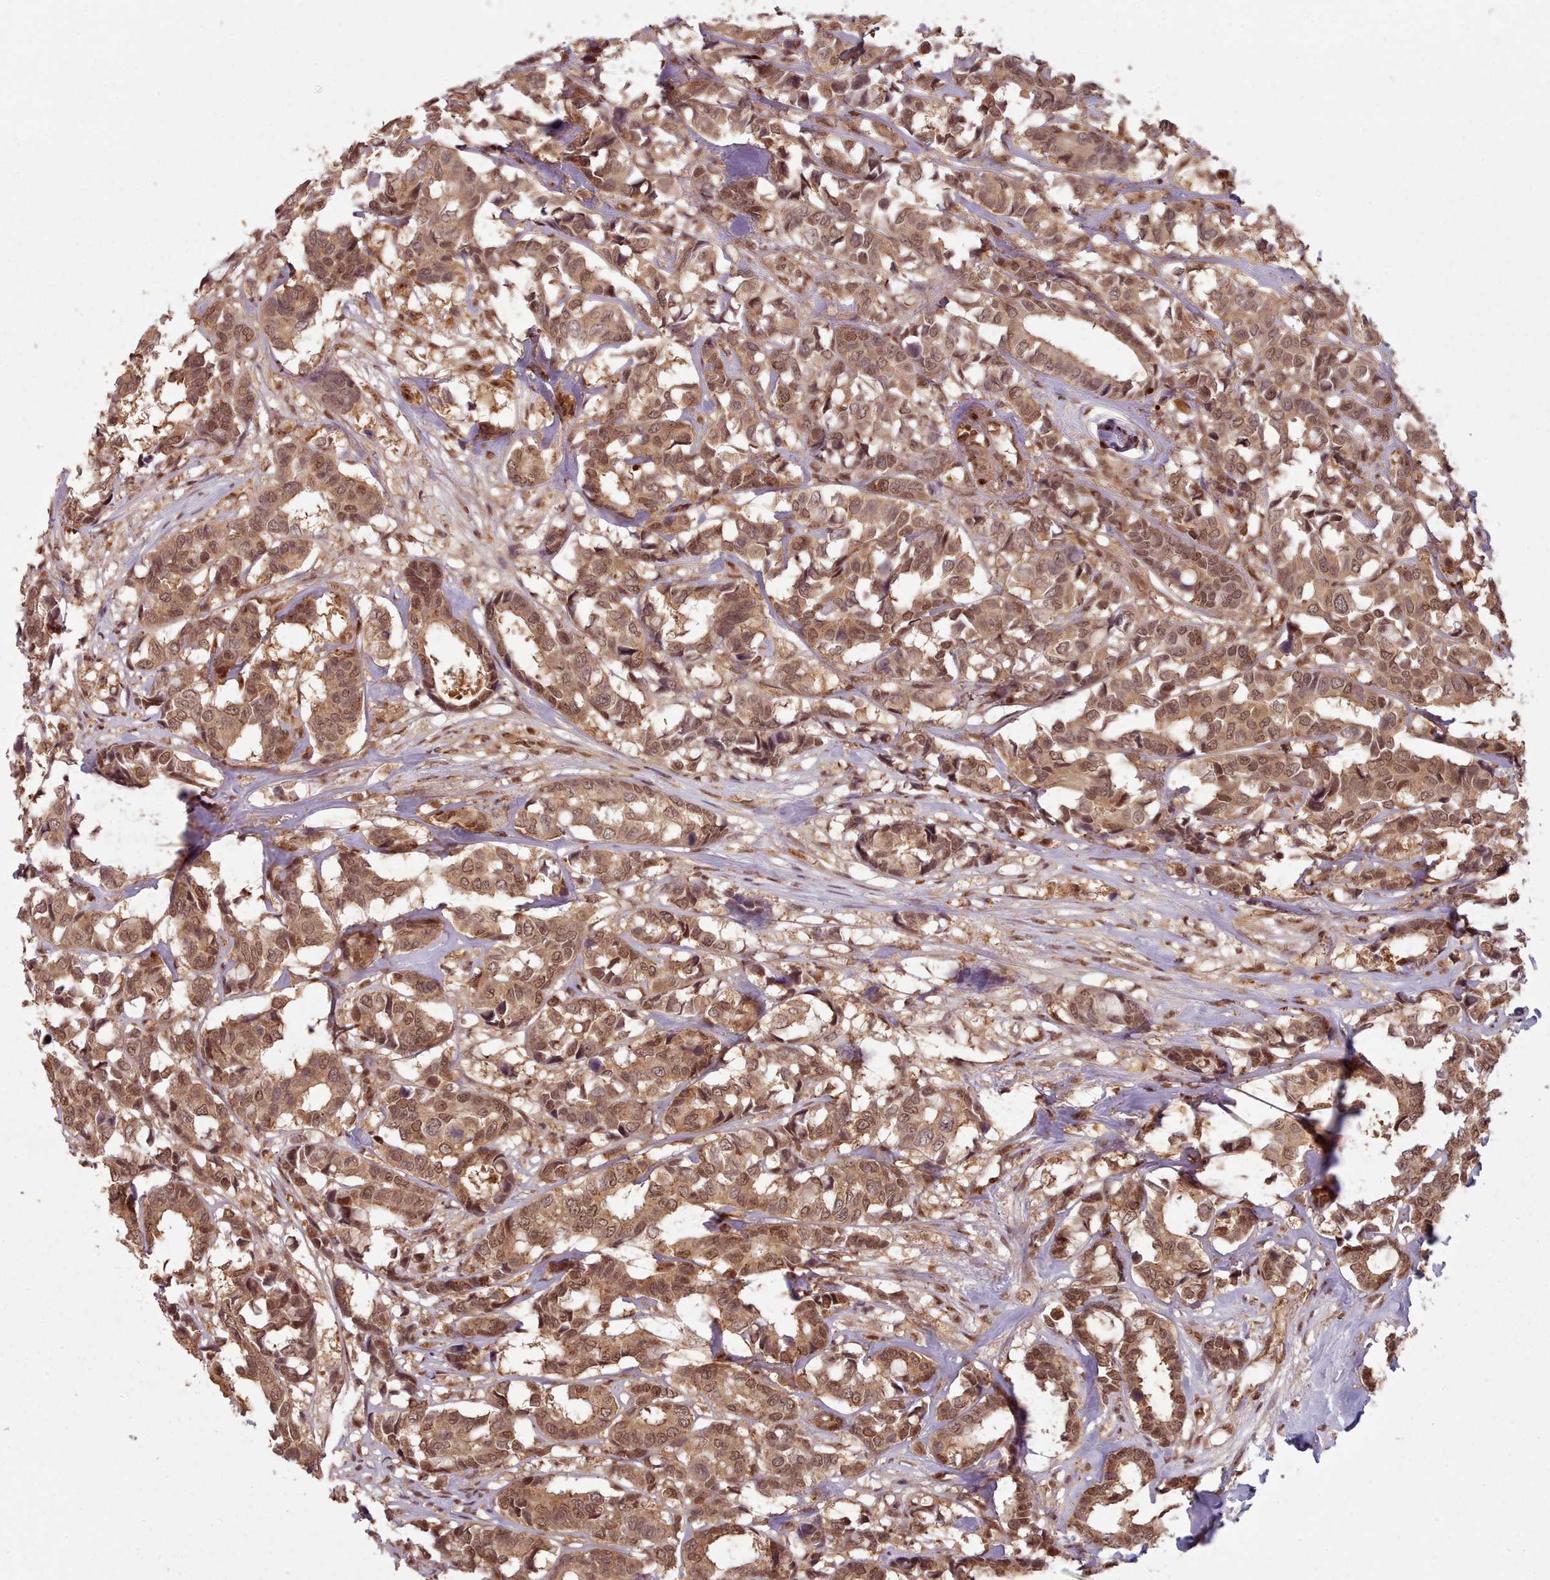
{"staining": {"intensity": "moderate", "quantity": ">75%", "location": "cytoplasmic/membranous,nuclear"}, "tissue": "breast cancer", "cell_type": "Tumor cells", "image_type": "cancer", "snomed": [{"axis": "morphology", "description": "Normal tissue, NOS"}, {"axis": "morphology", "description": "Duct carcinoma"}, {"axis": "topography", "description": "Breast"}], "caption": "Immunohistochemical staining of human breast cancer (intraductal carcinoma) shows medium levels of moderate cytoplasmic/membranous and nuclear protein staining in about >75% of tumor cells.", "gene": "RPS27A", "patient": {"sex": "female", "age": 87}}